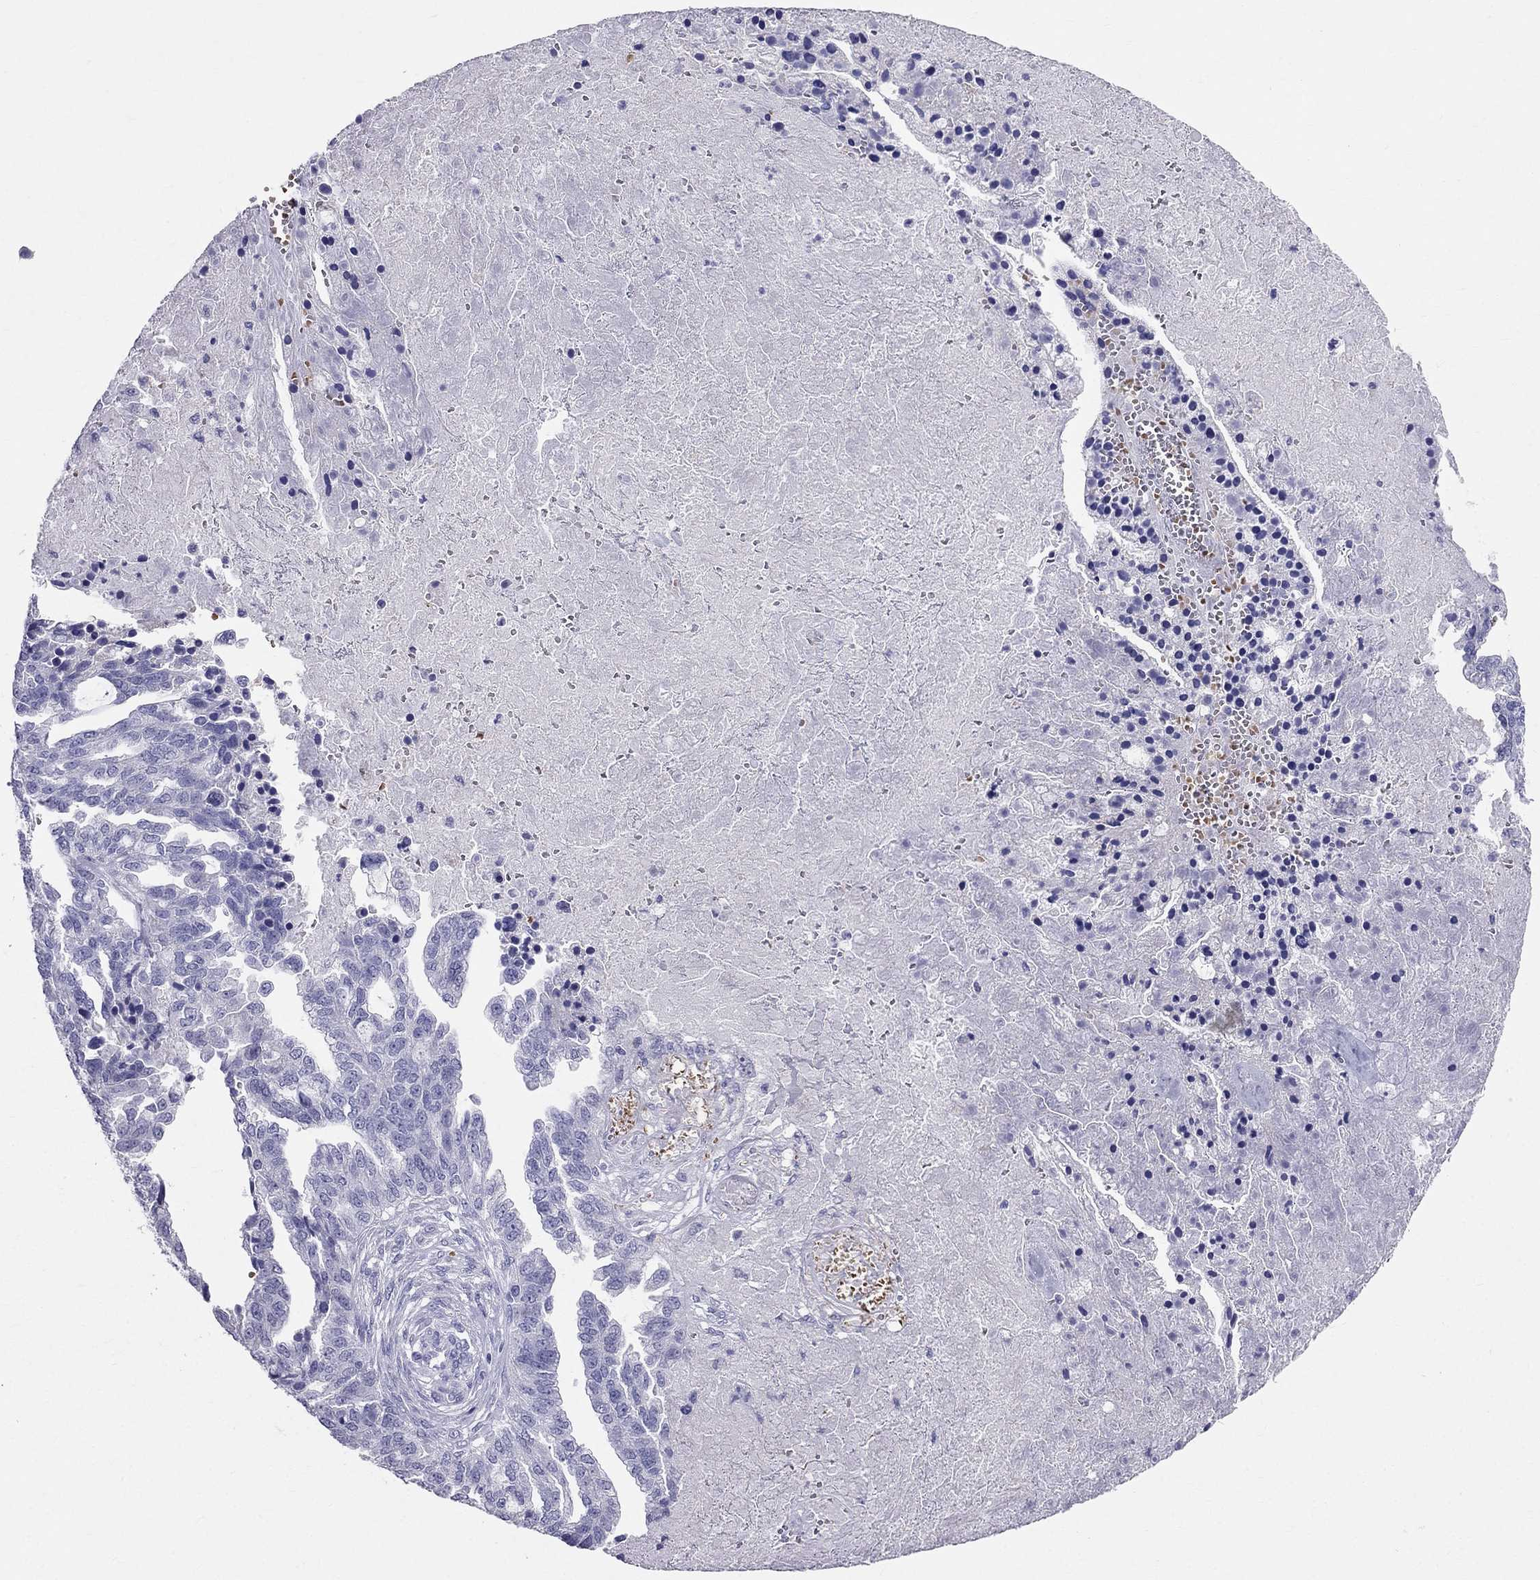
{"staining": {"intensity": "negative", "quantity": "none", "location": "none"}, "tissue": "ovarian cancer", "cell_type": "Tumor cells", "image_type": "cancer", "snomed": [{"axis": "morphology", "description": "Cystadenocarcinoma, serous, NOS"}, {"axis": "topography", "description": "Ovary"}], "caption": "A histopathology image of human ovarian cancer (serous cystadenocarcinoma) is negative for staining in tumor cells. (Stains: DAB (3,3'-diaminobenzidine) immunohistochemistry with hematoxylin counter stain, Microscopy: brightfield microscopy at high magnification).", "gene": "DNAAF6", "patient": {"sex": "female", "age": 51}}